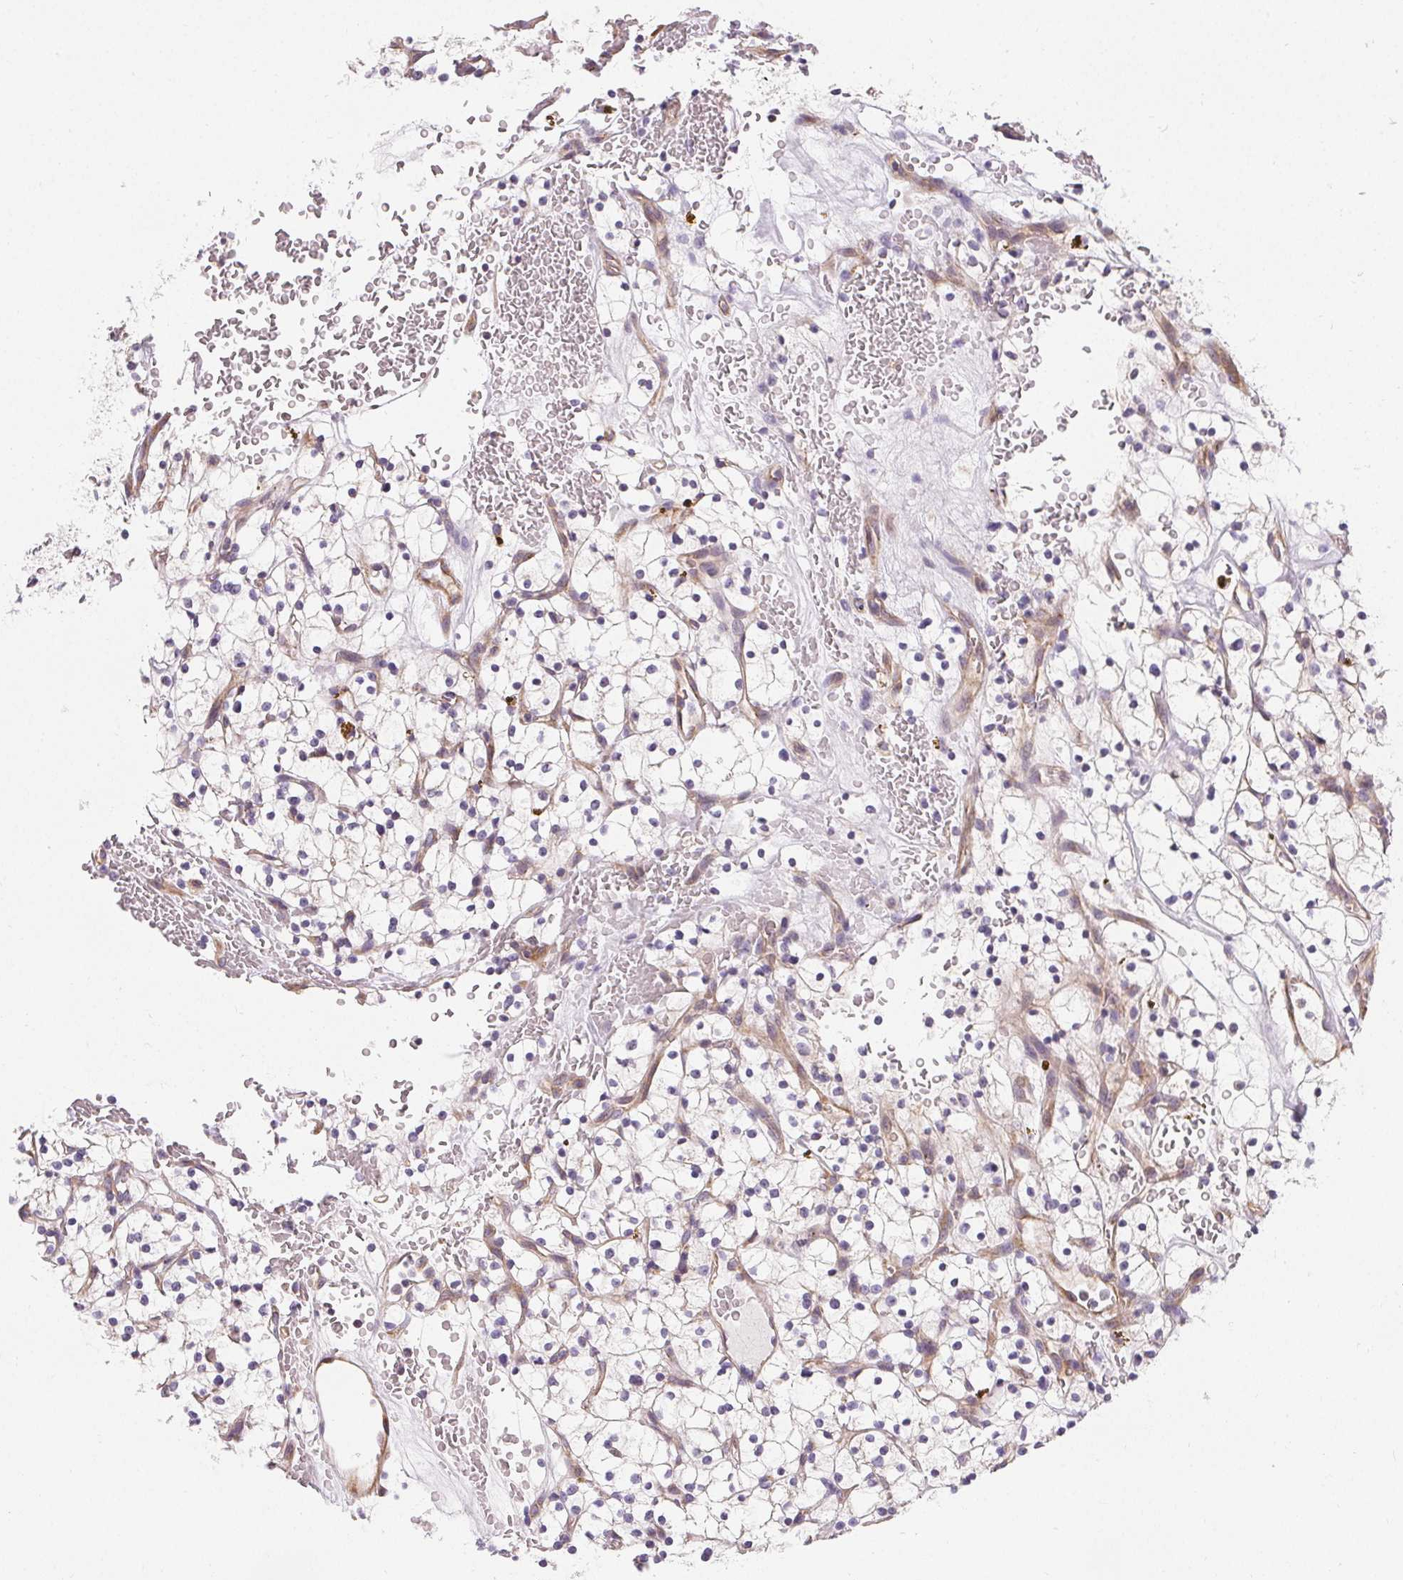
{"staining": {"intensity": "negative", "quantity": "none", "location": "none"}, "tissue": "renal cancer", "cell_type": "Tumor cells", "image_type": "cancer", "snomed": [{"axis": "morphology", "description": "Adenocarcinoma, NOS"}, {"axis": "topography", "description": "Kidney"}], "caption": "A high-resolution photomicrograph shows immunohistochemistry (IHC) staining of adenocarcinoma (renal), which exhibits no significant expression in tumor cells.", "gene": "APLP1", "patient": {"sex": "female", "age": 64}}